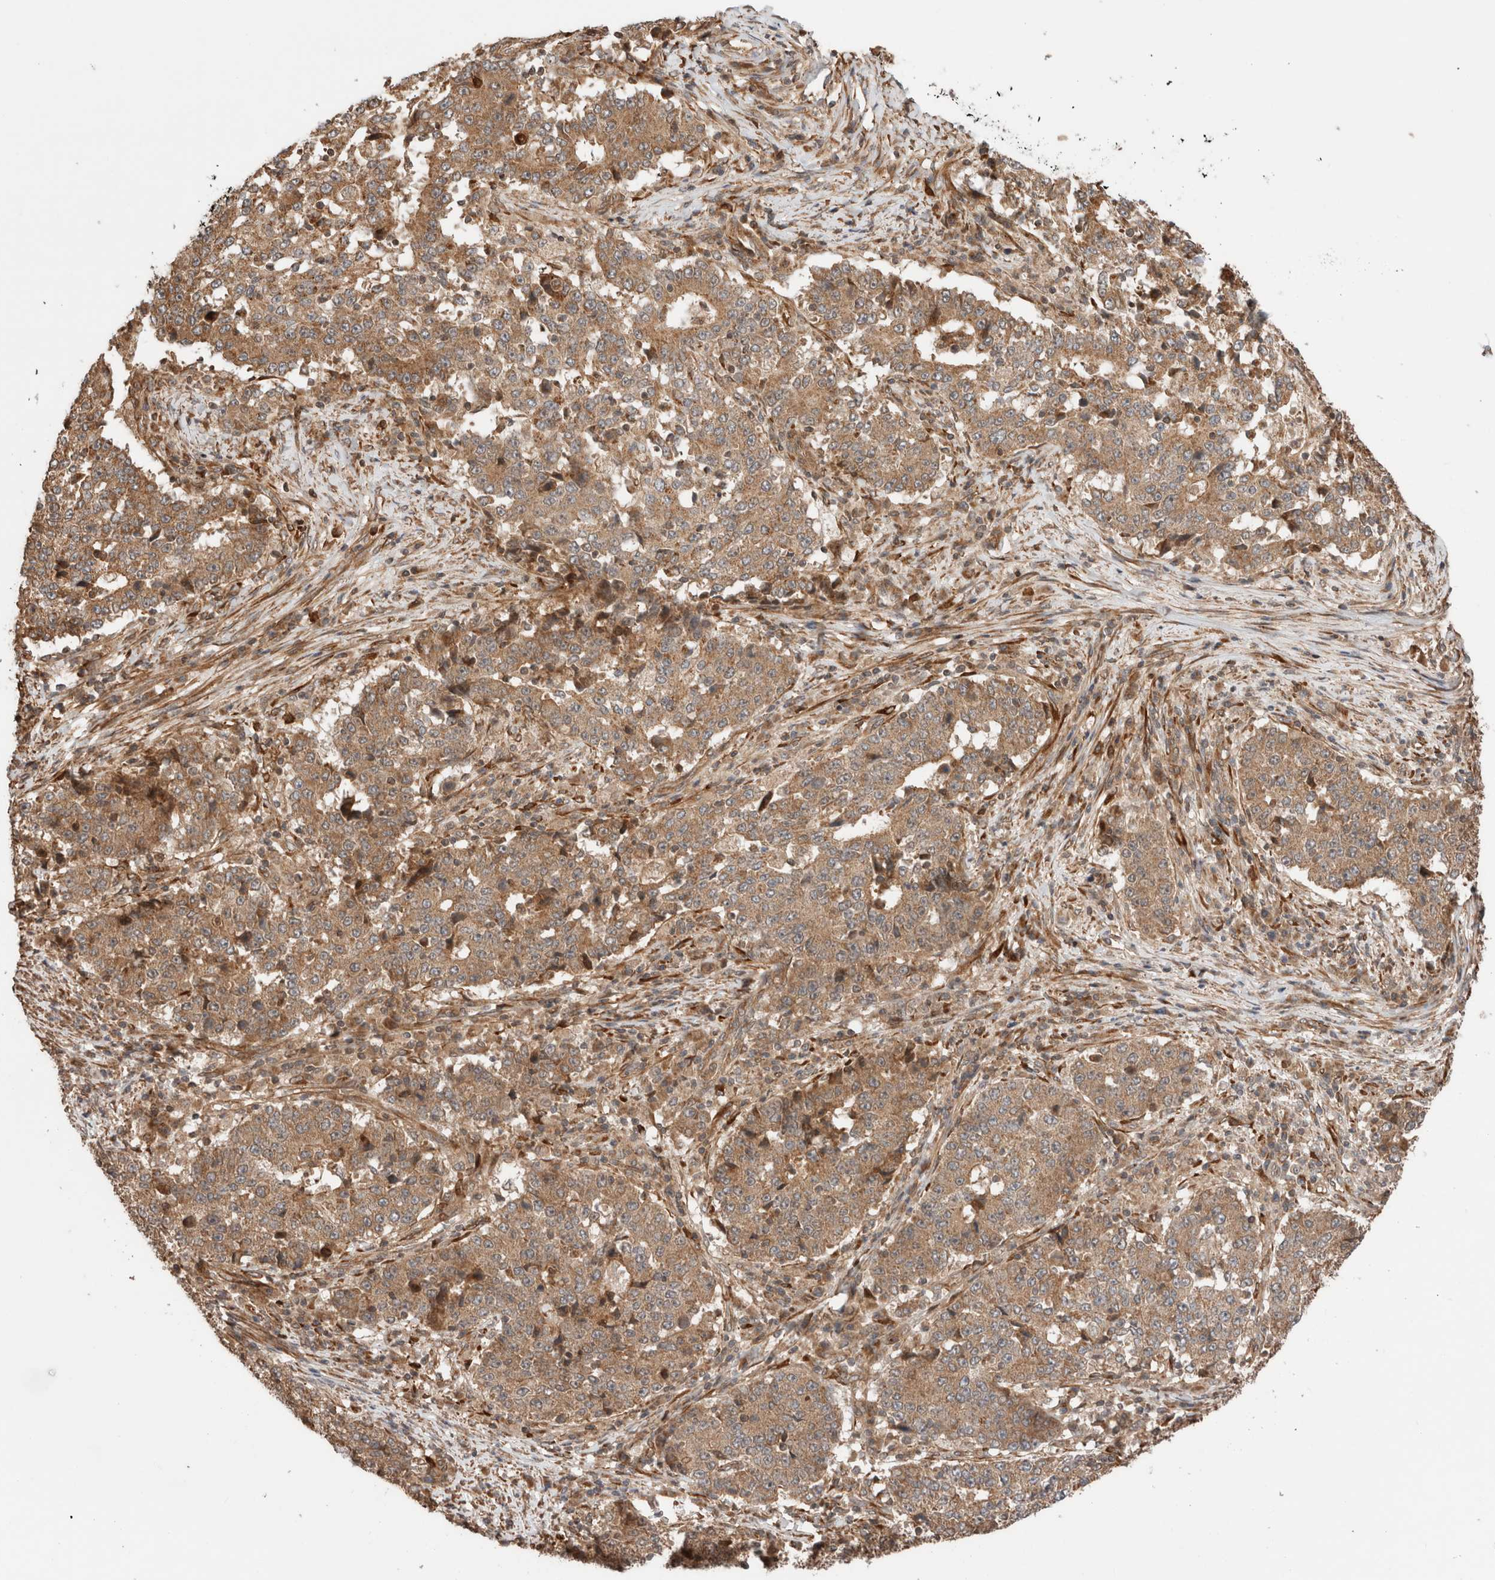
{"staining": {"intensity": "moderate", "quantity": ">75%", "location": "cytoplasmic/membranous"}, "tissue": "stomach cancer", "cell_type": "Tumor cells", "image_type": "cancer", "snomed": [{"axis": "morphology", "description": "Adenocarcinoma, NOS"}, {"axis": "topography", "description": "Stomach"}], "caption": "DAB immunohistochemical staining of human stomach adenocarcinoma demonstrates moderate cytoplasmic/membranous protein positivity in about >75% of tumor cells. (DAB IHC with brightfield microscopy, high magnification).", "gene": "ZNF649", "patient": {"sex": "male", "age": 59}}